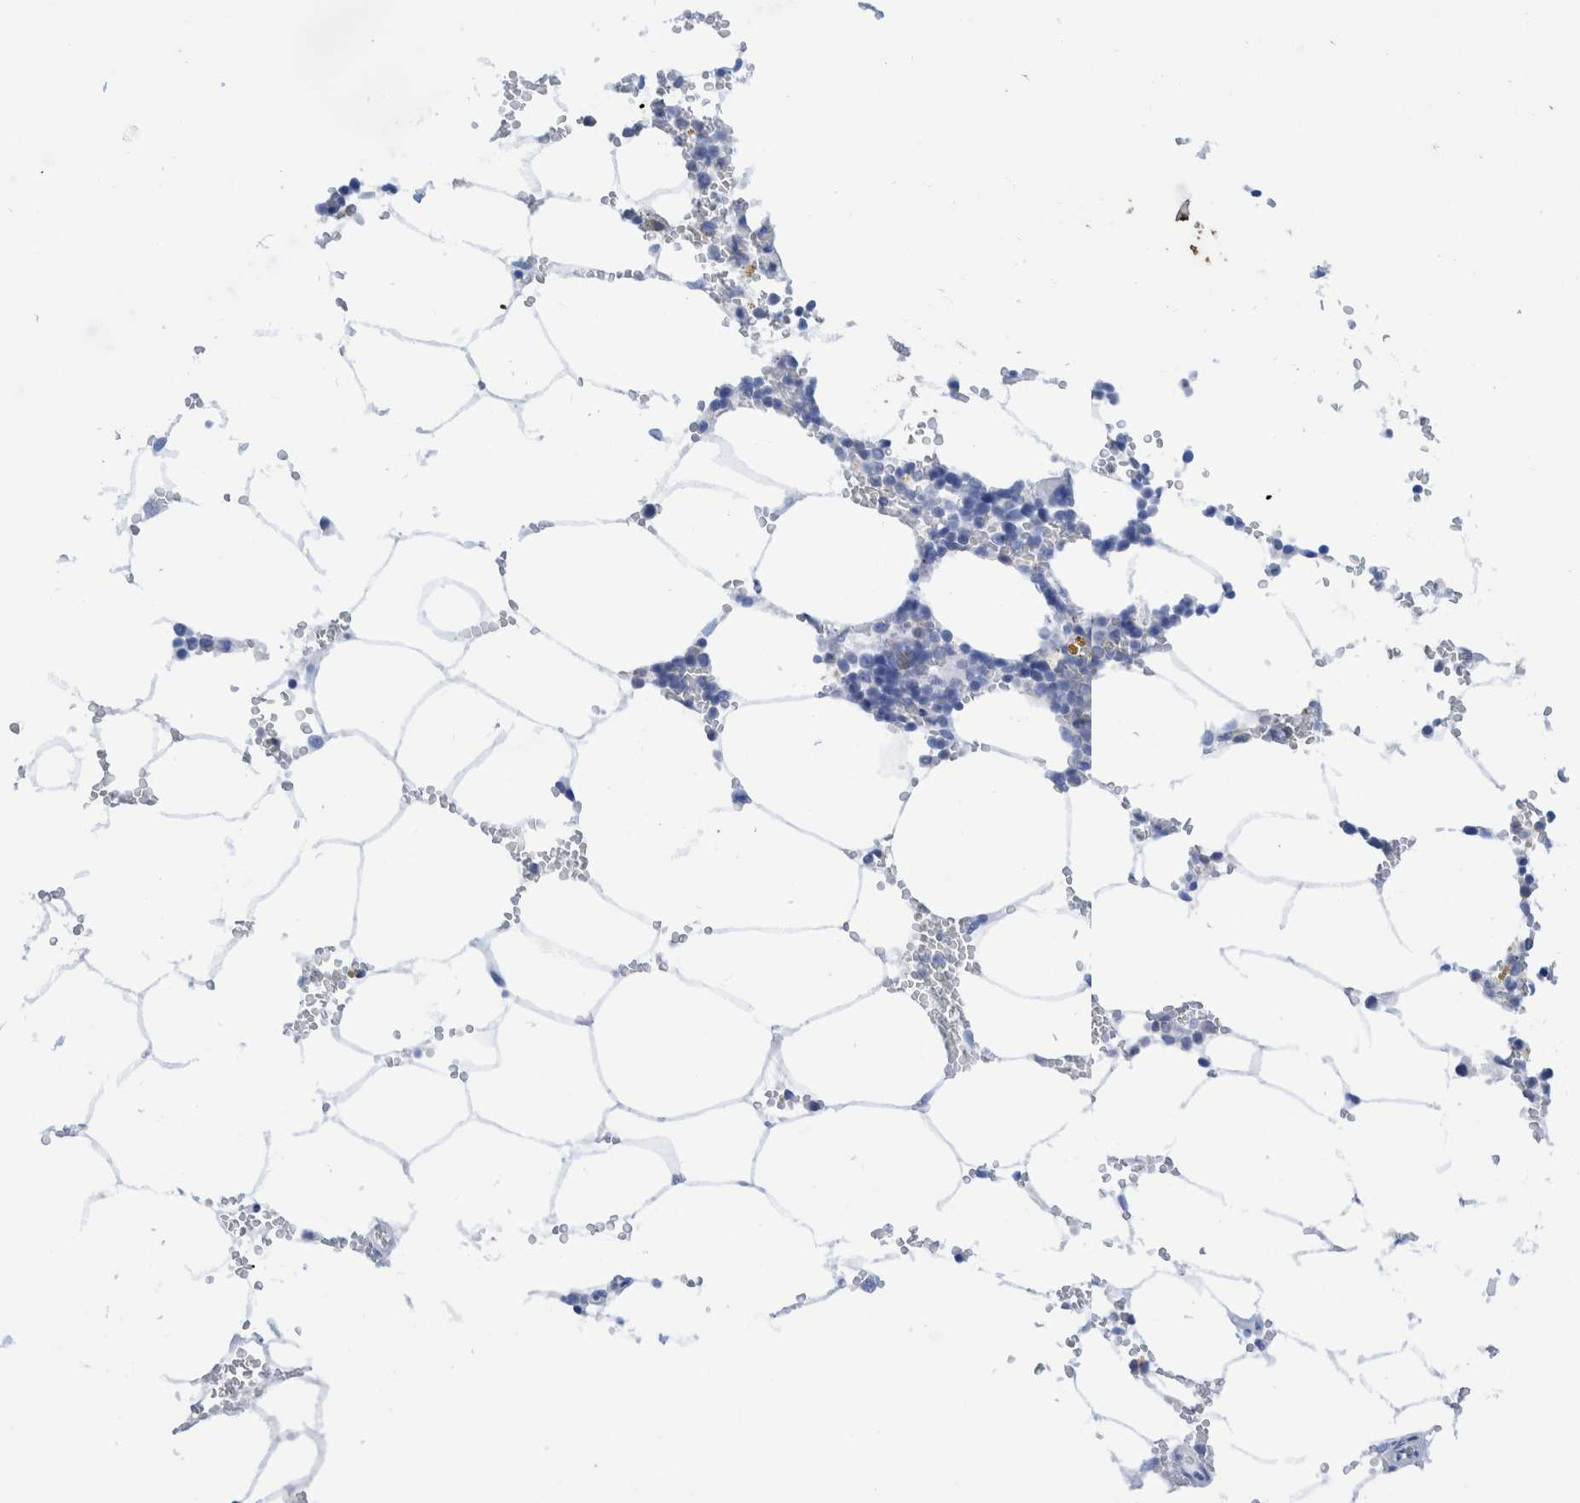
{"staining": {"intensity": "negative", "quantity": "none", "location": "none"}, "tissue": "bone marrow", "cell_type": "Hematopoietic cells", "image_type": "normal", "snomed": [{"axis": "morphology", "description": "Normal tissue, NOS"}, {"axis": "topography", "description": "Bone marrow"}], "caption": "Immunohistochemistry histopathology image of normal bone marrow: bone marrow stained with DAB (3,3'-diaminobenzidine) shows no significant protein expression in hematopoietic cells. (Immunohistochemistry, brightfield microscopy, high magnification).", "gene": "KRT14", "patient": {"sex": "male", "age": 70}}